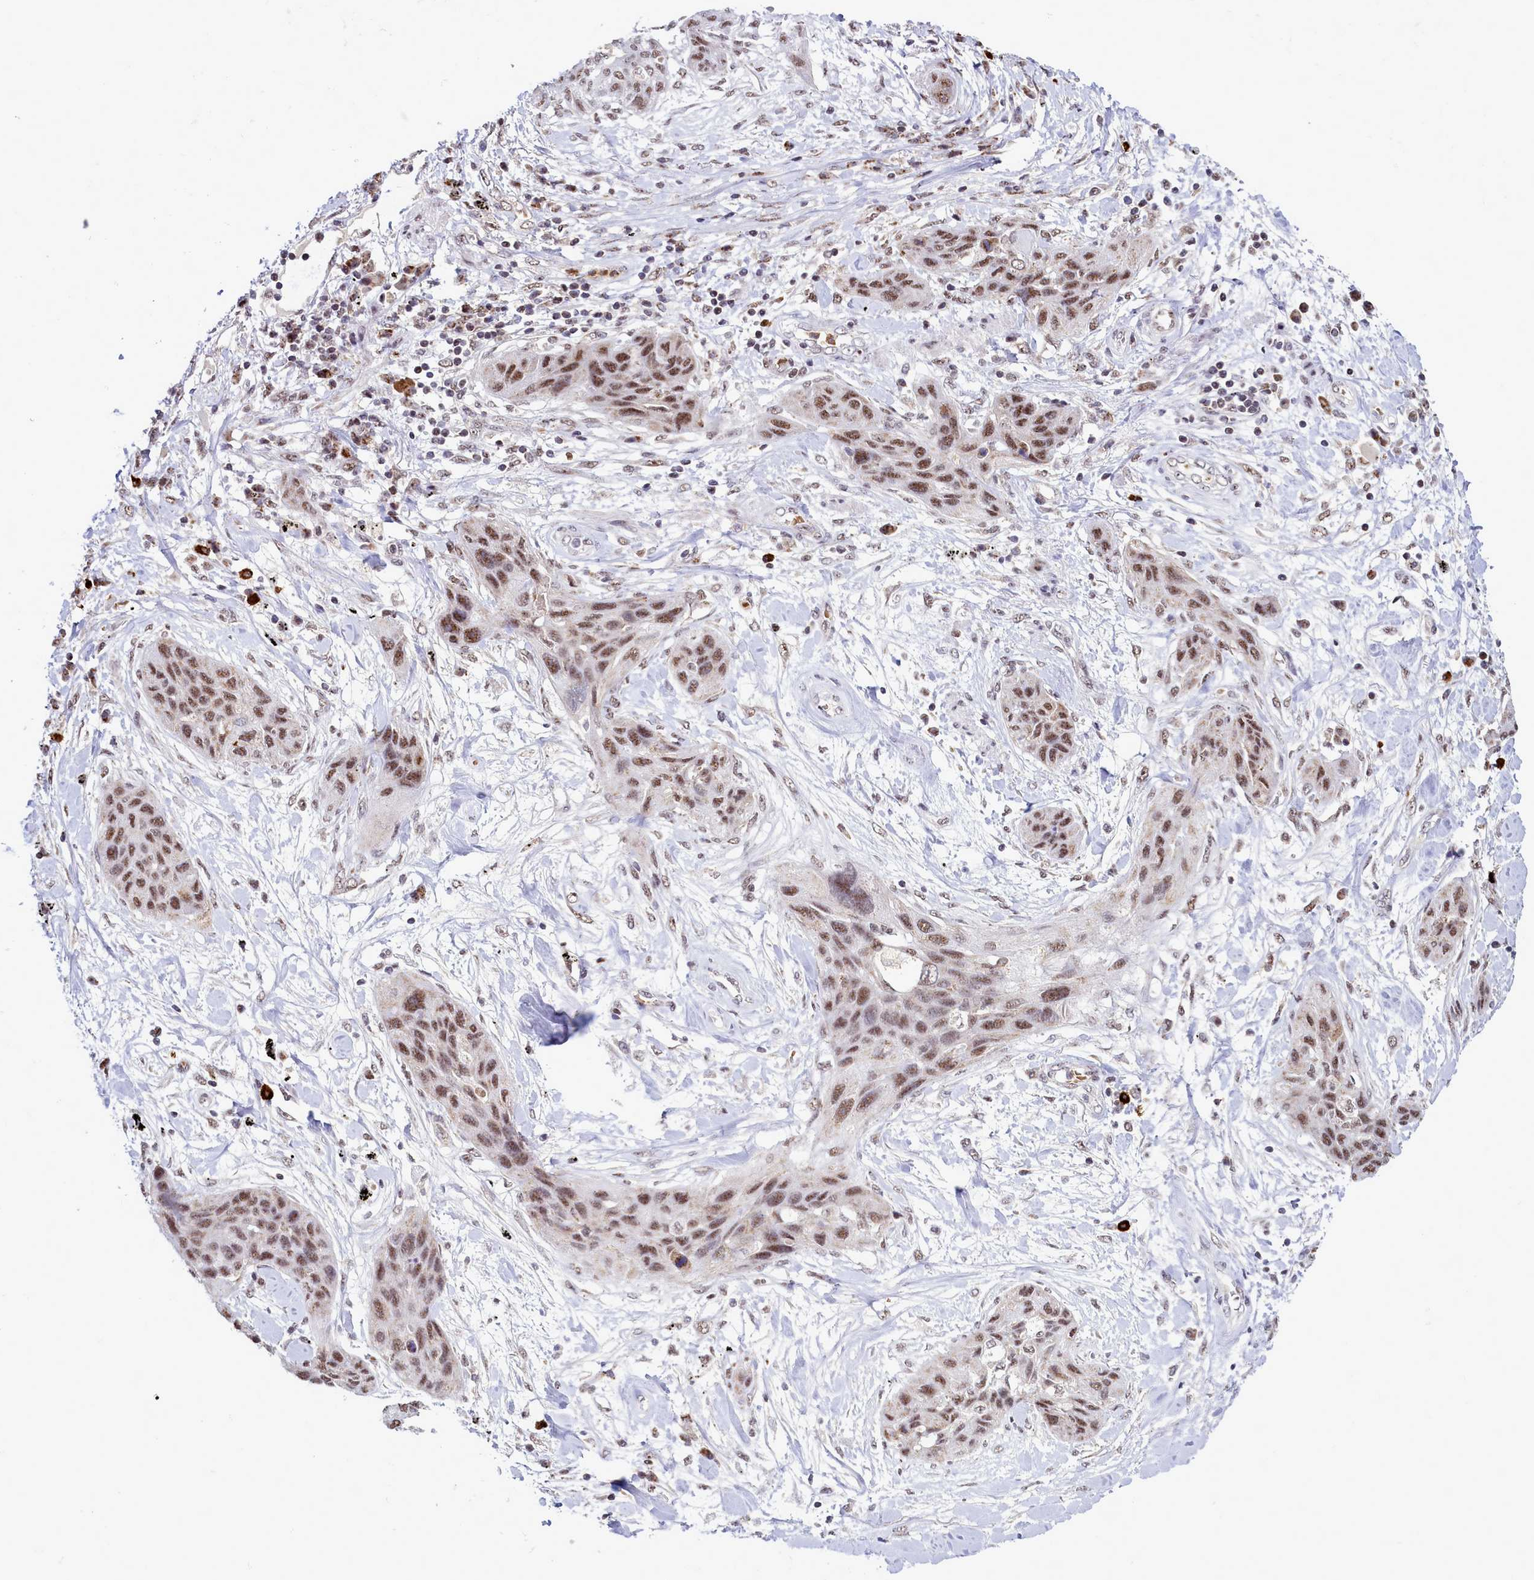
{"staining": {"intensity": "moderate", "quantity": ">75%", "location": "nuclear"}, "tissue": "lung cancer", "cell_type": "Tumor cells", "image_type": "cancer", "snomed": [{"axis": "morphology", "description": "Squamous cell carcinoma, NOS"}, {"axis": "topography", "description": "Lung"}], "caption": "Lung cancer stained with DAB (3,3'-diaminobenzidine) IHC exhibits medium levels of moderate nuclear staining in about >75% of tumor cells.", "gene": "POM121L2", "patient": {"sex": "female", "age": 70}}